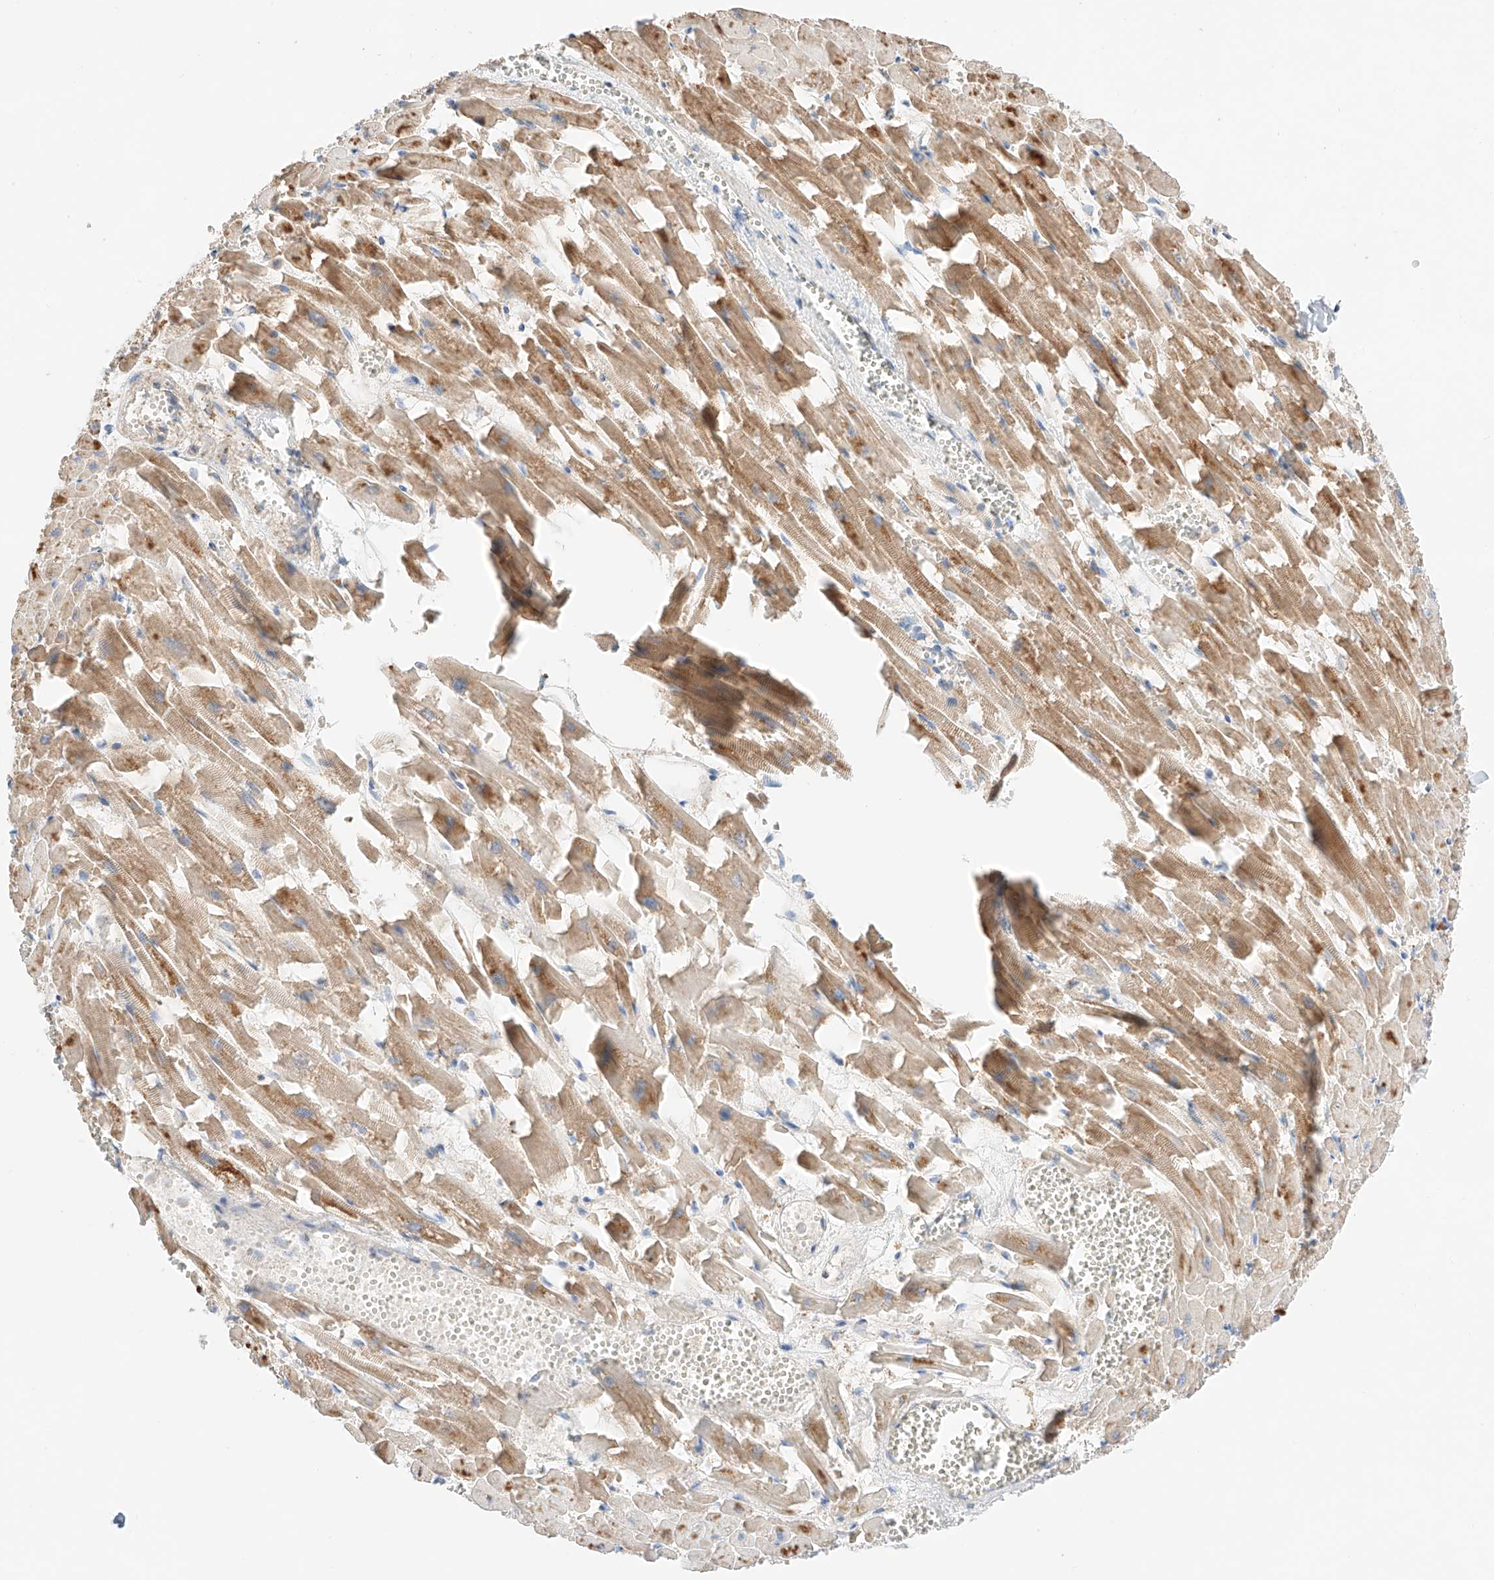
{"staining": {"intensity": "moderate", "quantity": ">75%", "location": "cytoplasmic/membranous"}, "tissue": "heart muscle", "cell_type": "Cardiomyocytes", "image_type": "normal", "snomed": [{"axis": "morphology", "description": "Normal tissue, NOS"}, {"axis": "topography", "description": "Heart"}], "caption": "This is a photomicrograph of immunohistochemistry staining of unremarkable heart muscle, which shows moderate staining in the cytoplasmic/membranous of cardiomyocytes.", "gene": "KTI12", "patient": {"sex": "female", "age": 64}}